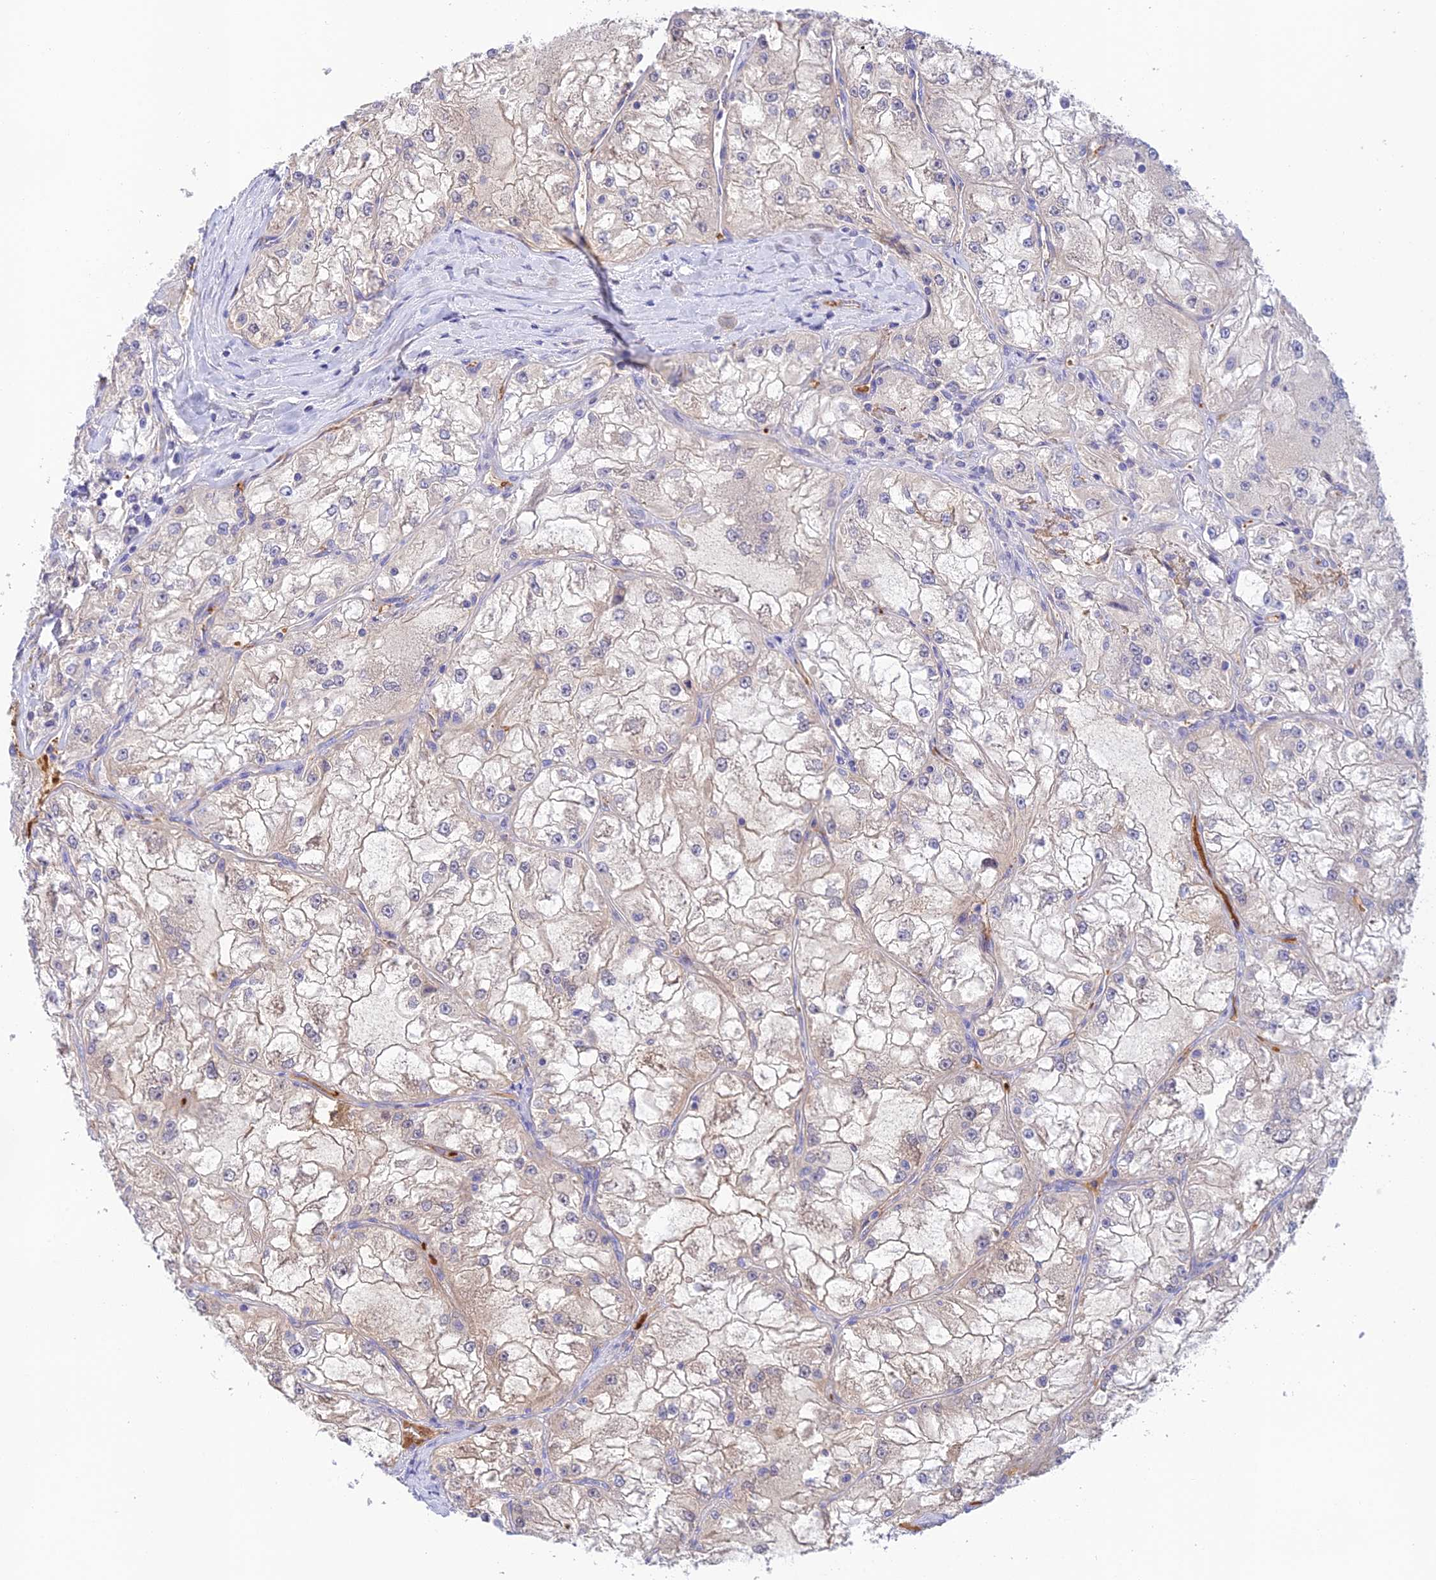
{"staining": {"intensity": "negative", "quantity": "none", "location": "none"}, "tissue": "renal cancer", "cell_type": "Tumor cells", "image_type": "cancer", "snomed": [{"axis": "morphology", "description": "Adenocarcinoma, NOS"}, {"axis": "topography", "description": "Kidney"}], "caption": "Immunohistochemistry (IHC) of renal adenocarcinoma shows no staining in tumor cells. The staining was performed using DAB (3,3'-diaminobenzidine) to visualize the protein expression in brown, while the nuclei were stained in blue with hematoxylin (Magnification: 20x).", "gene": "HDHD2", "patient": {"sex": "female", "age": 72}}